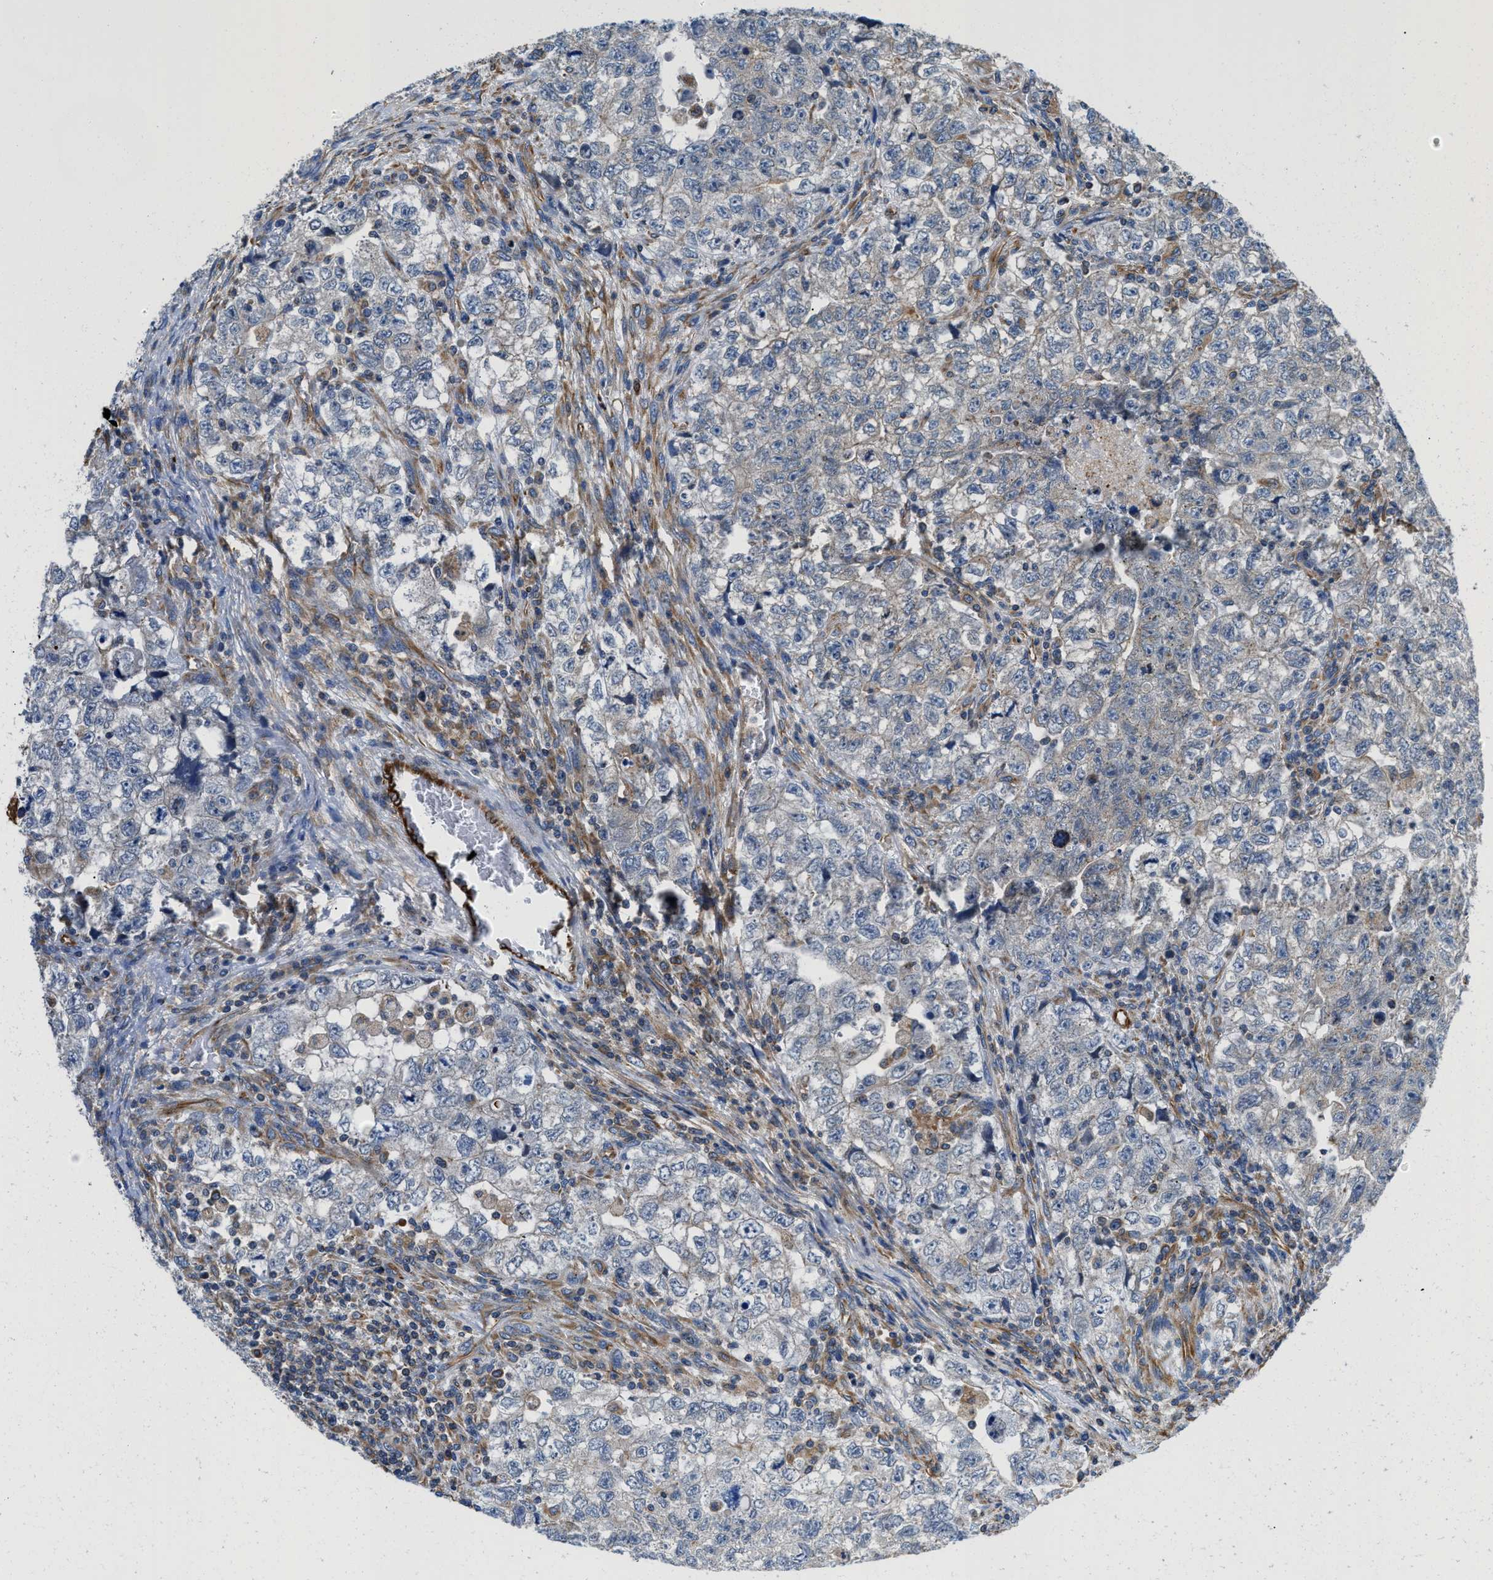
{"staining": {"intensity": "negative", "quantity": "none", "location": "none"}, "tissue": "testis cancer", "cell_type": "Tumor cells", "image_type": "cancer", "snomed": [{"axis": "morphology", "description": "Carcinoma, Embryonal, NOS"}, {"axis": "topography", "description": "Testis"}], "caption": "Immunohistochemical staining of testis cancer reveals no significant positivity in tumor cells.", "gene": "HSD17B12", "patient": {"sex": "male", "age": 36}}